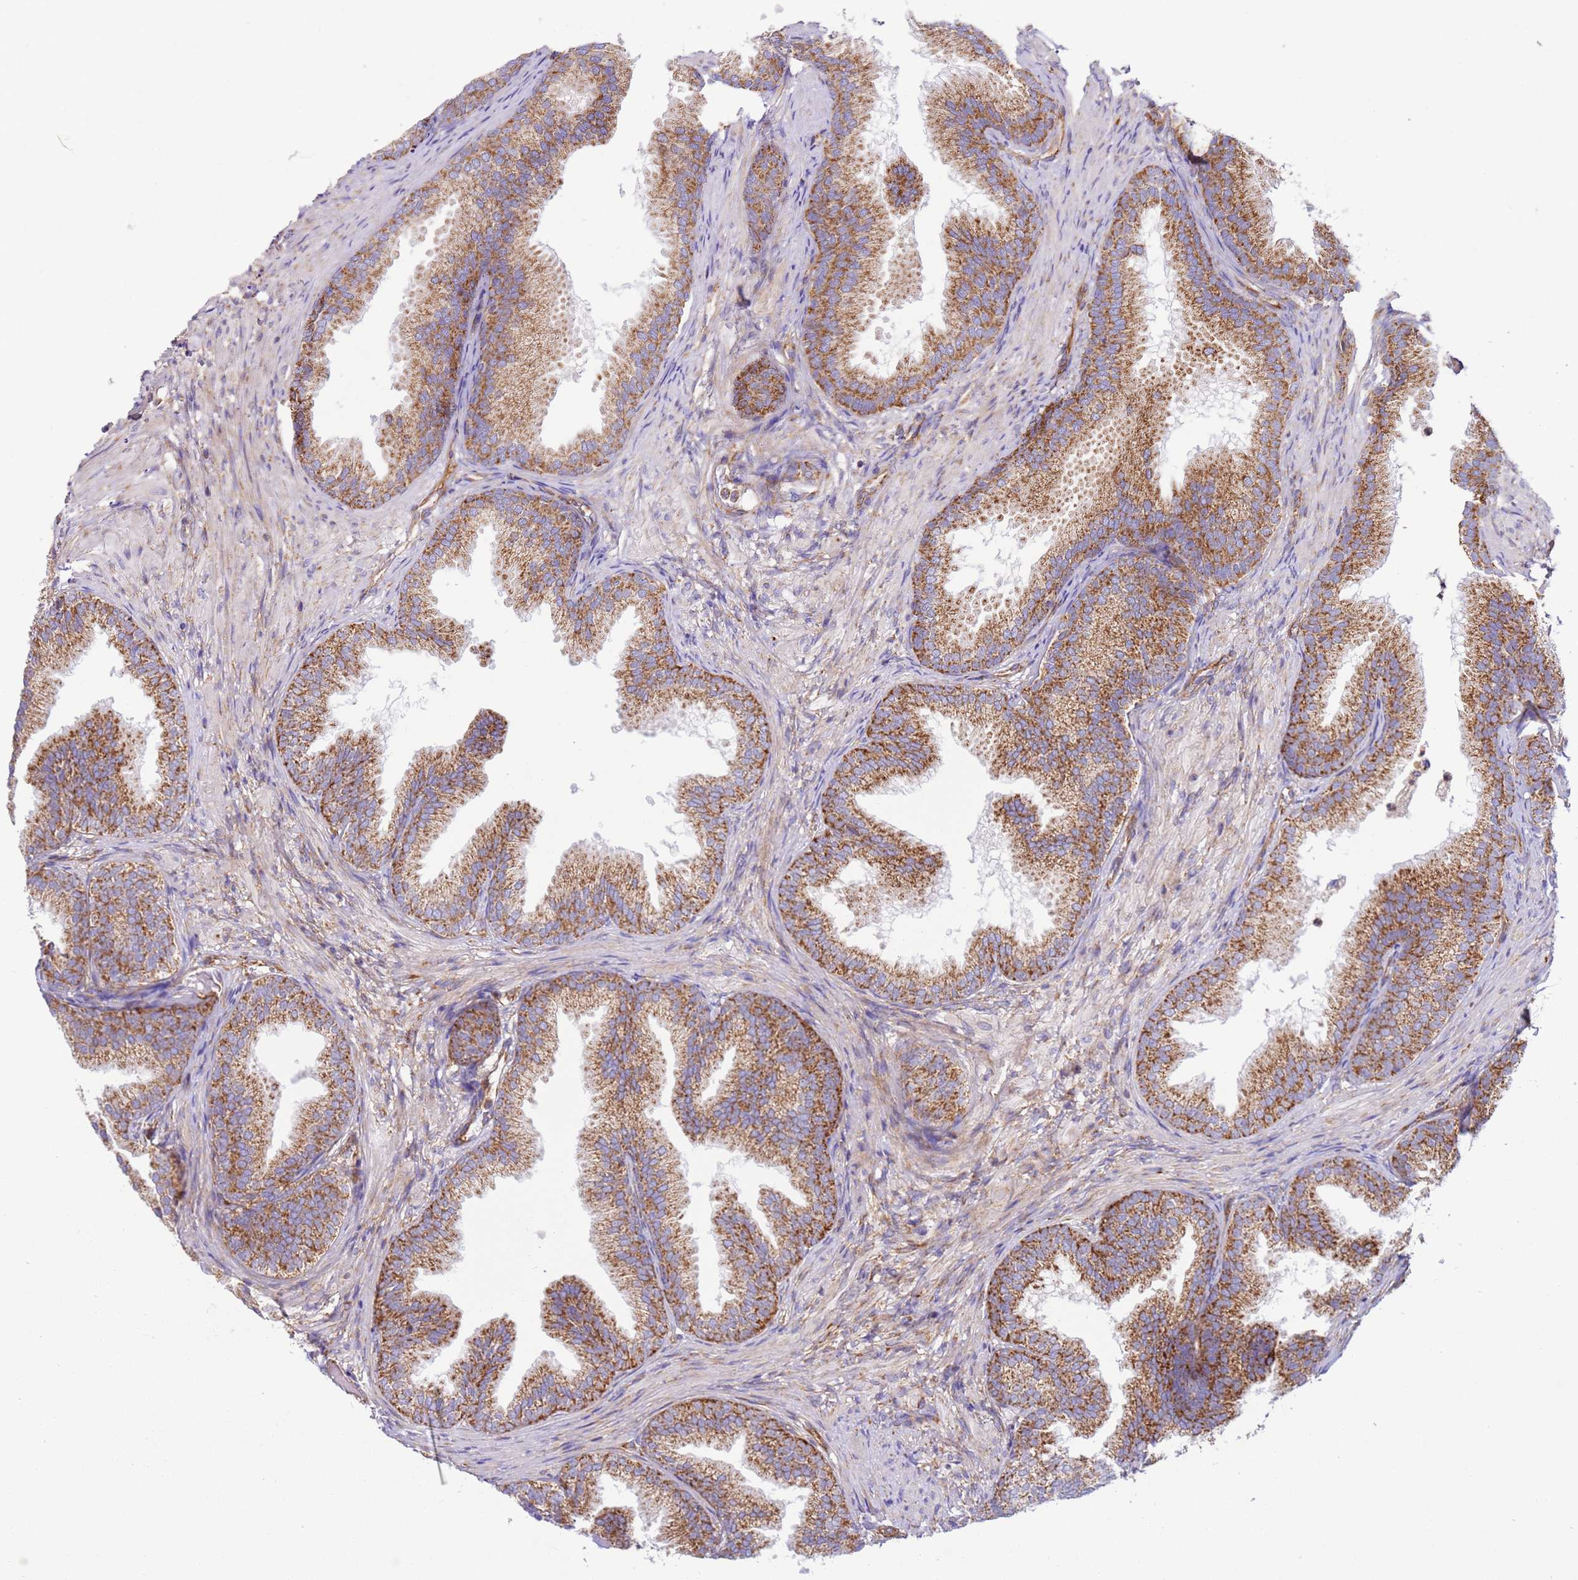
{"staining": {"intensity": "moderate", "quantity": ">75%", "location": "cytoplasmic/membranous"}, "tissue": "prostate", "cell_type": "Glandular cells", "image_type": "normal", "snomed": [{"axis": "morphology", "description": "Normal tissue, NOS"}, {"axis": "topography", "description": "Prostate"}], "caption": "IHC micrograph of unremarkable prostate: prostate stained using immunohistochemistry (IHC) exhibits medium levels of moderate protein expression localized specifically in the cytoplasmic/membranous of glandular cells, appearing as a cytoplasmic/membranous brown color.", "gene": "MRPL20", "patient": {"sex": "male", "age": 76}}